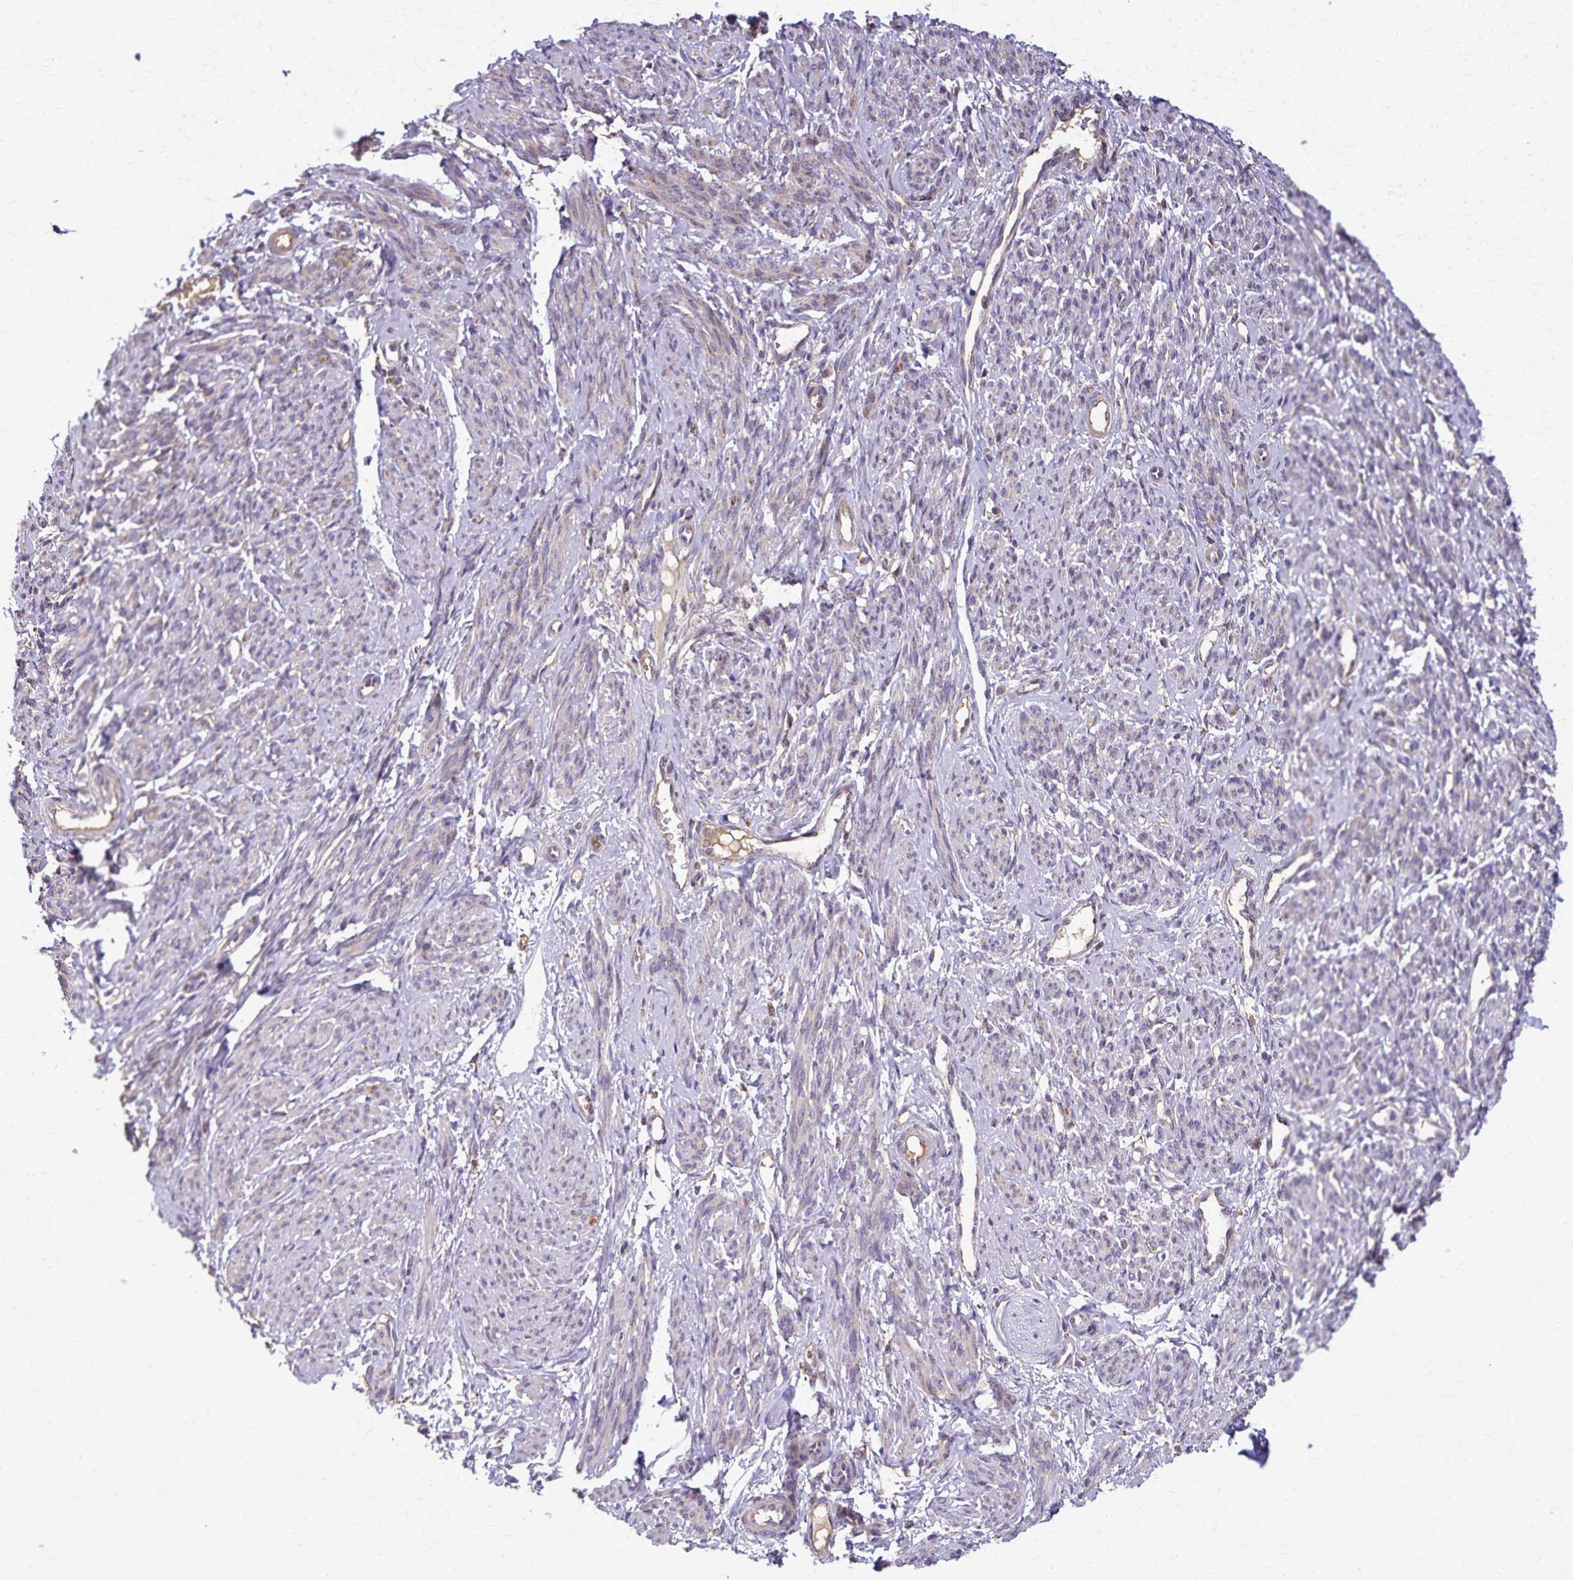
{"staining": {"intensity": "weak", "quantity": "<25%", "location": "cytoplasmic/membranous"}, "tissue": "smooth muscle", "cell_type": "Smooth muscle cells", "image_type": "normal", "snomed": [{"axis": "morphology", "description": "Normal tissue, NOS"}, {"axis": "topography", "description": "Smooth muscle"}], "caption": "The photomicrograph exhibits no staining of smooth muscle cells in unremarkable smooth muscle. (Brightfield microscopy of DAB immunohistochemistry (IHC) at high magnification).", "gene": "RNF10", "patient": {"sex": "female", "age": 65}}